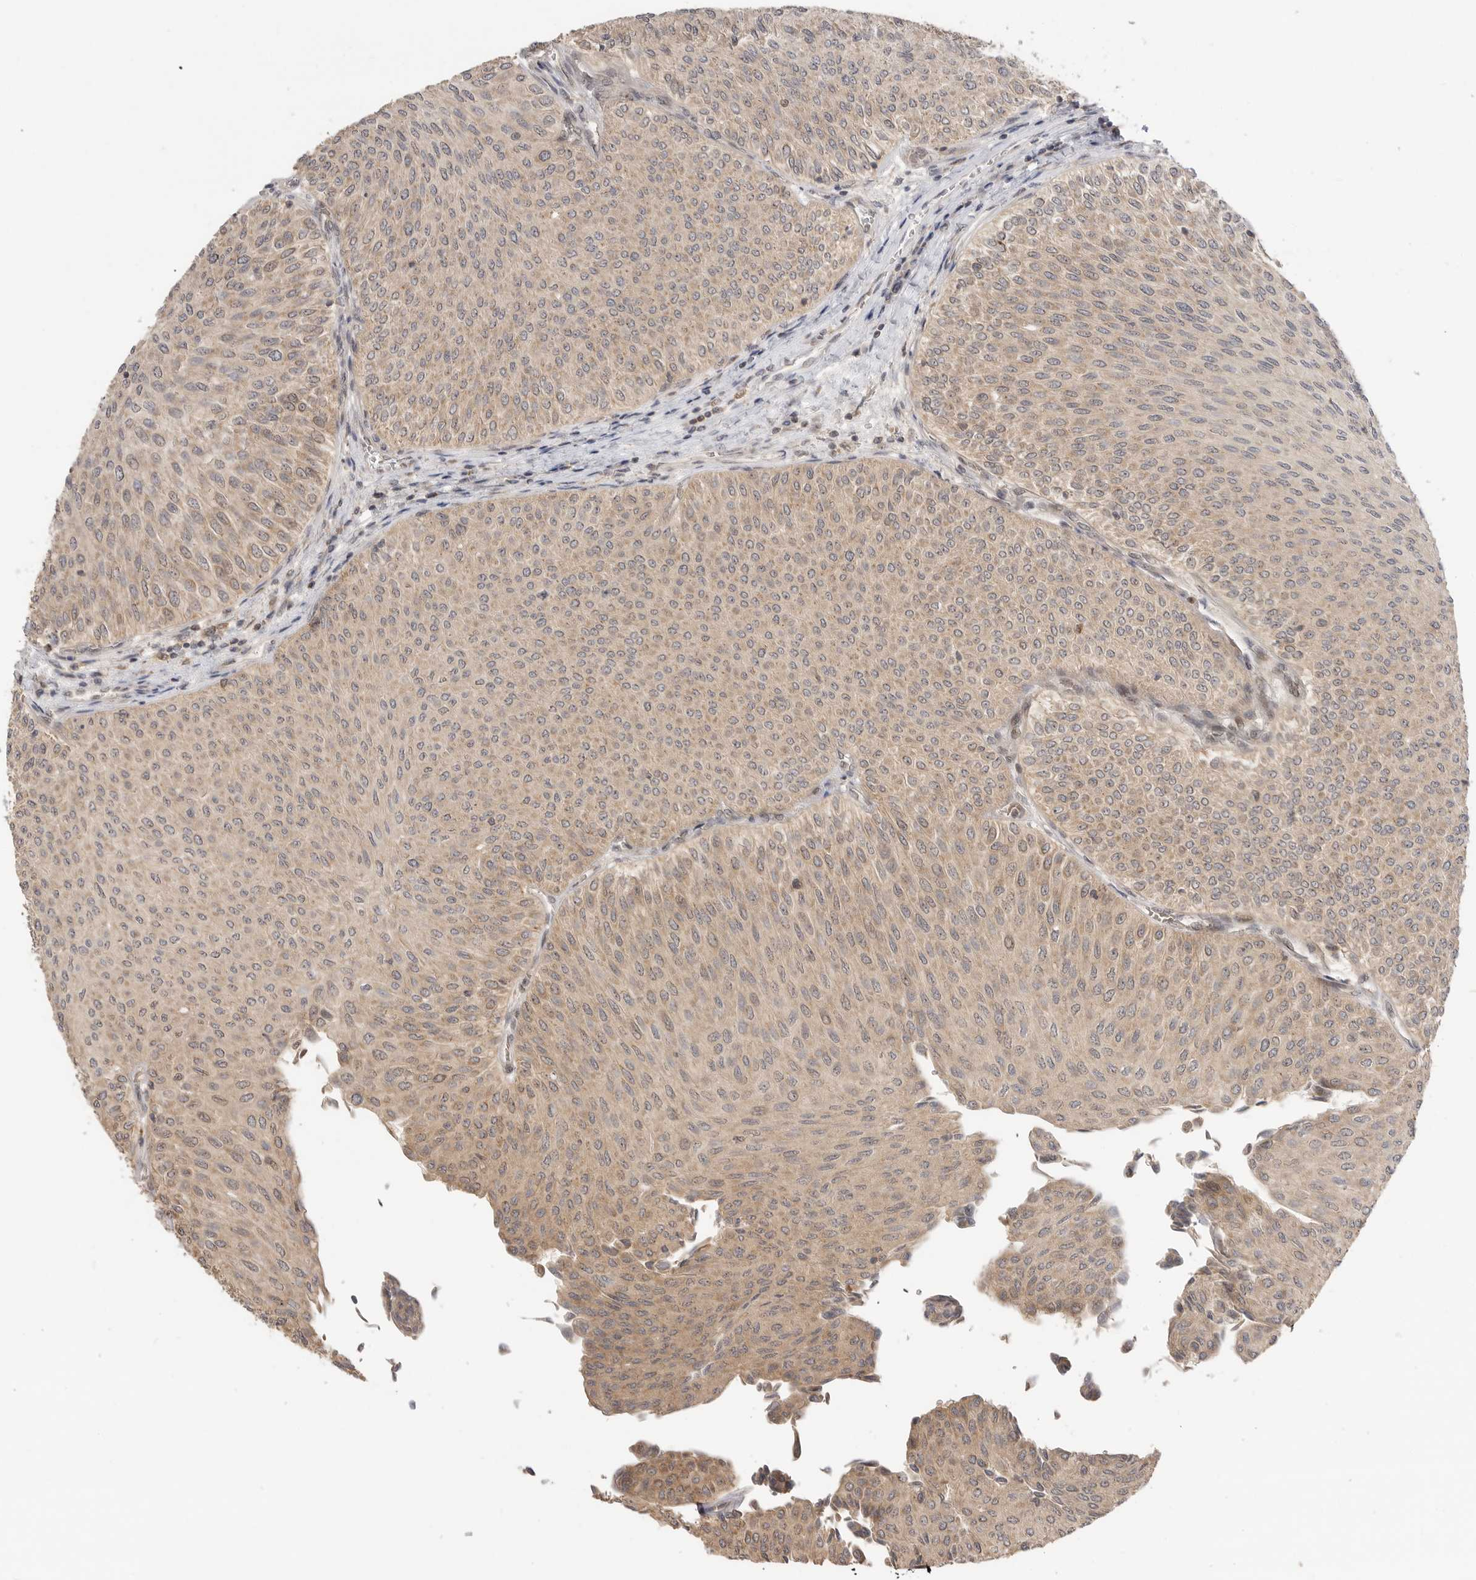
{"staining": {"intensity": "weak", "quantity": ">75%", "location": "cytoplasmic/membranous"}, "tissue": "urothelial cancer", "cell_type": "Tumor cells", "image_type": "cancer", "snomed": [{"axis": "morphology", "description": "Urothelial carcinoma, Low grade"}, {"axis": "topography", "description": "Urinary bladder"}], "caption": "An image showing weak cytoplasmic/membranous expression in about >75% of tumor cells in low-grade urothelial carcinoma, as visualized by brown immunohistochemical staining.", "gene": "ALKAL1", "patient": {"sex": "male", "age": 78}}